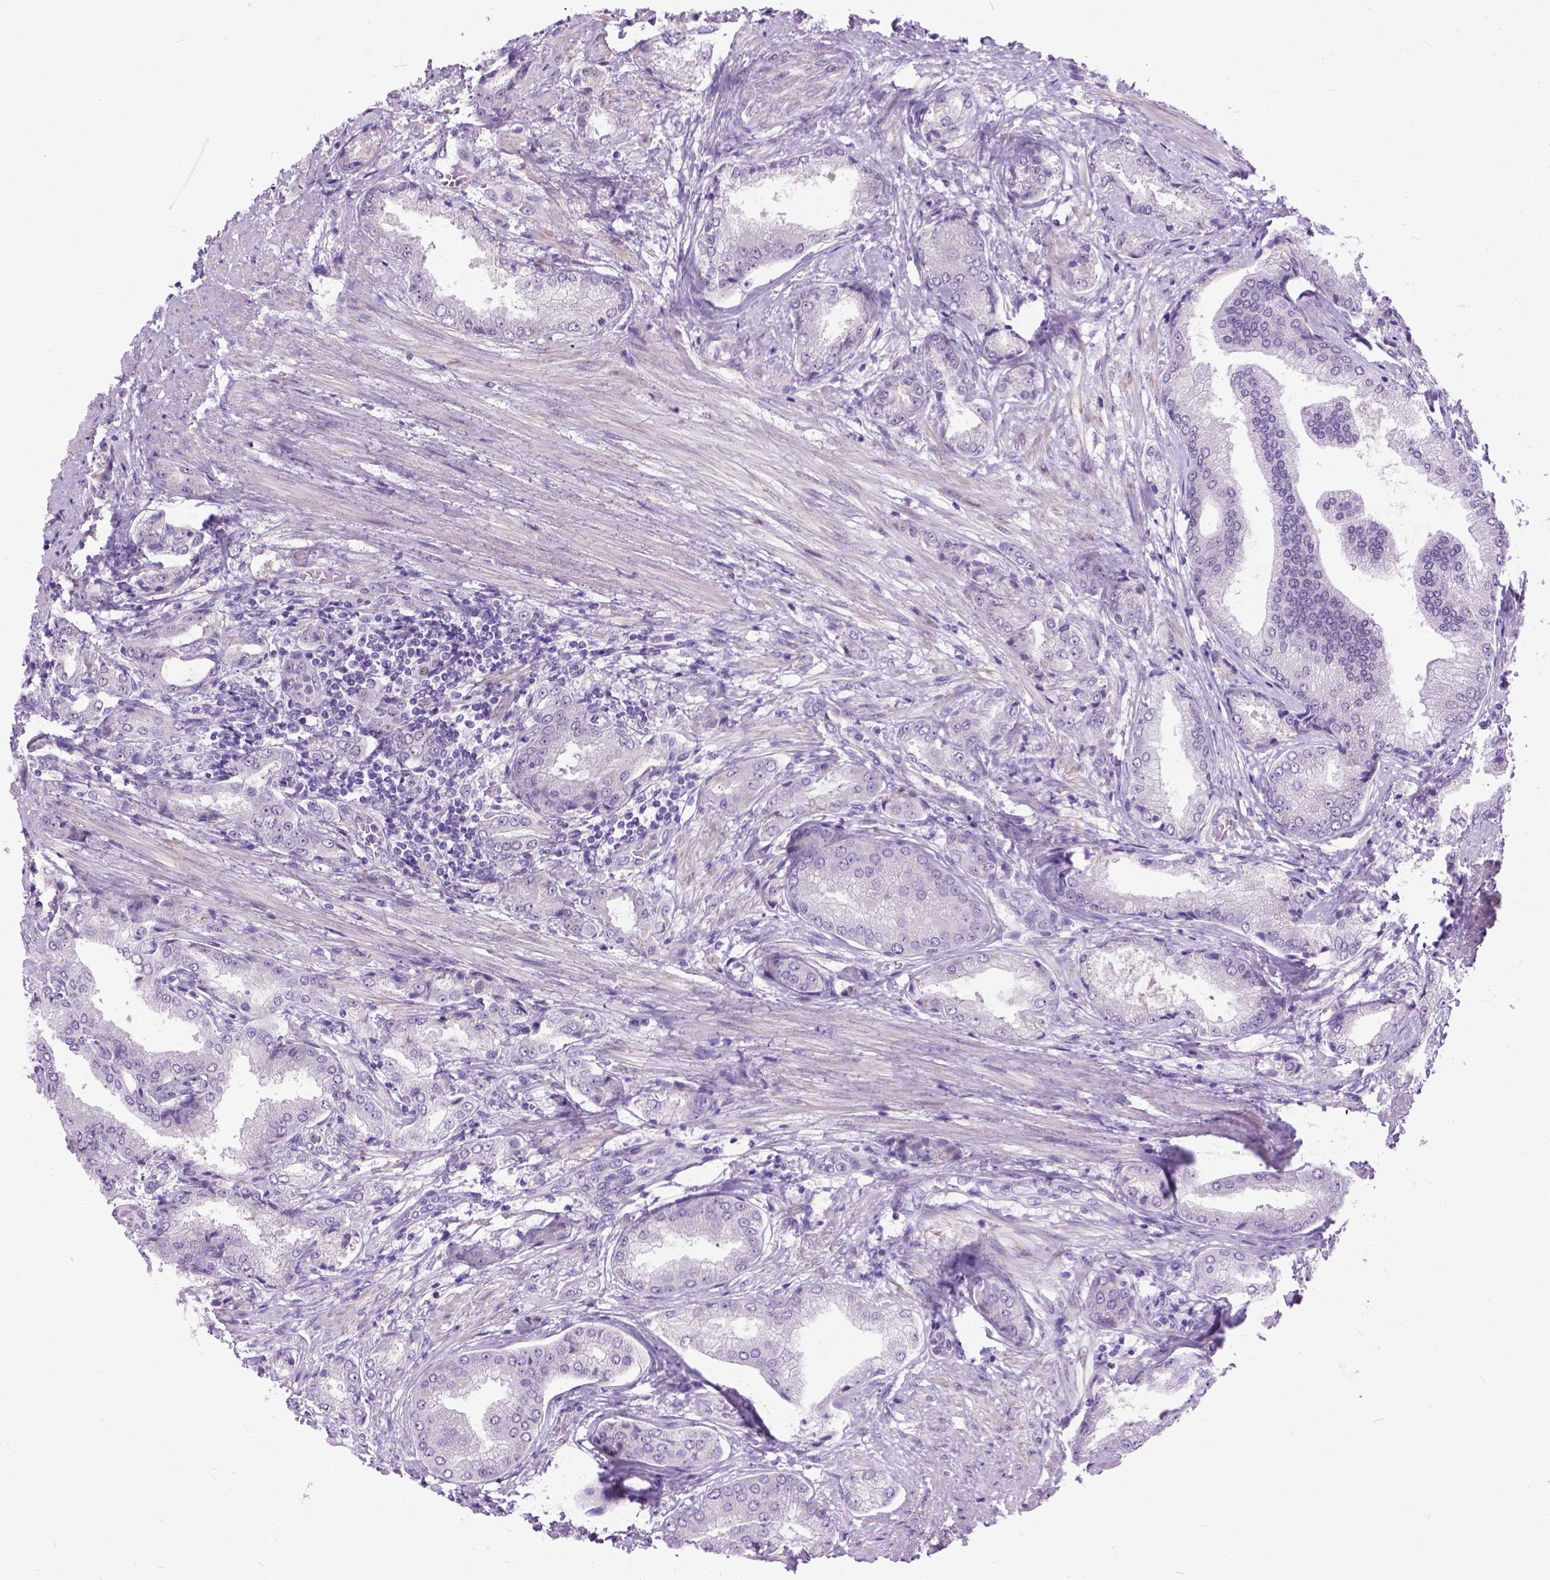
{"staining": {"intensity": "negative", "quantity": "none", "location": "none"}, "tissue": "prostate cancer", "cell_type": "Tumor cells", "image_type": "cancer", "snomed": [{"axis": "morphology", "description": "Adenocarcinoma, NOS"}, {"axis": "topography", "description": "Prostate"}], "caption": "Tumor cells show no significant protein positivity in prostate adenocarcinoma.", "gene": "APCDD1L", "patient": {"sex": "male", "age": 63}}